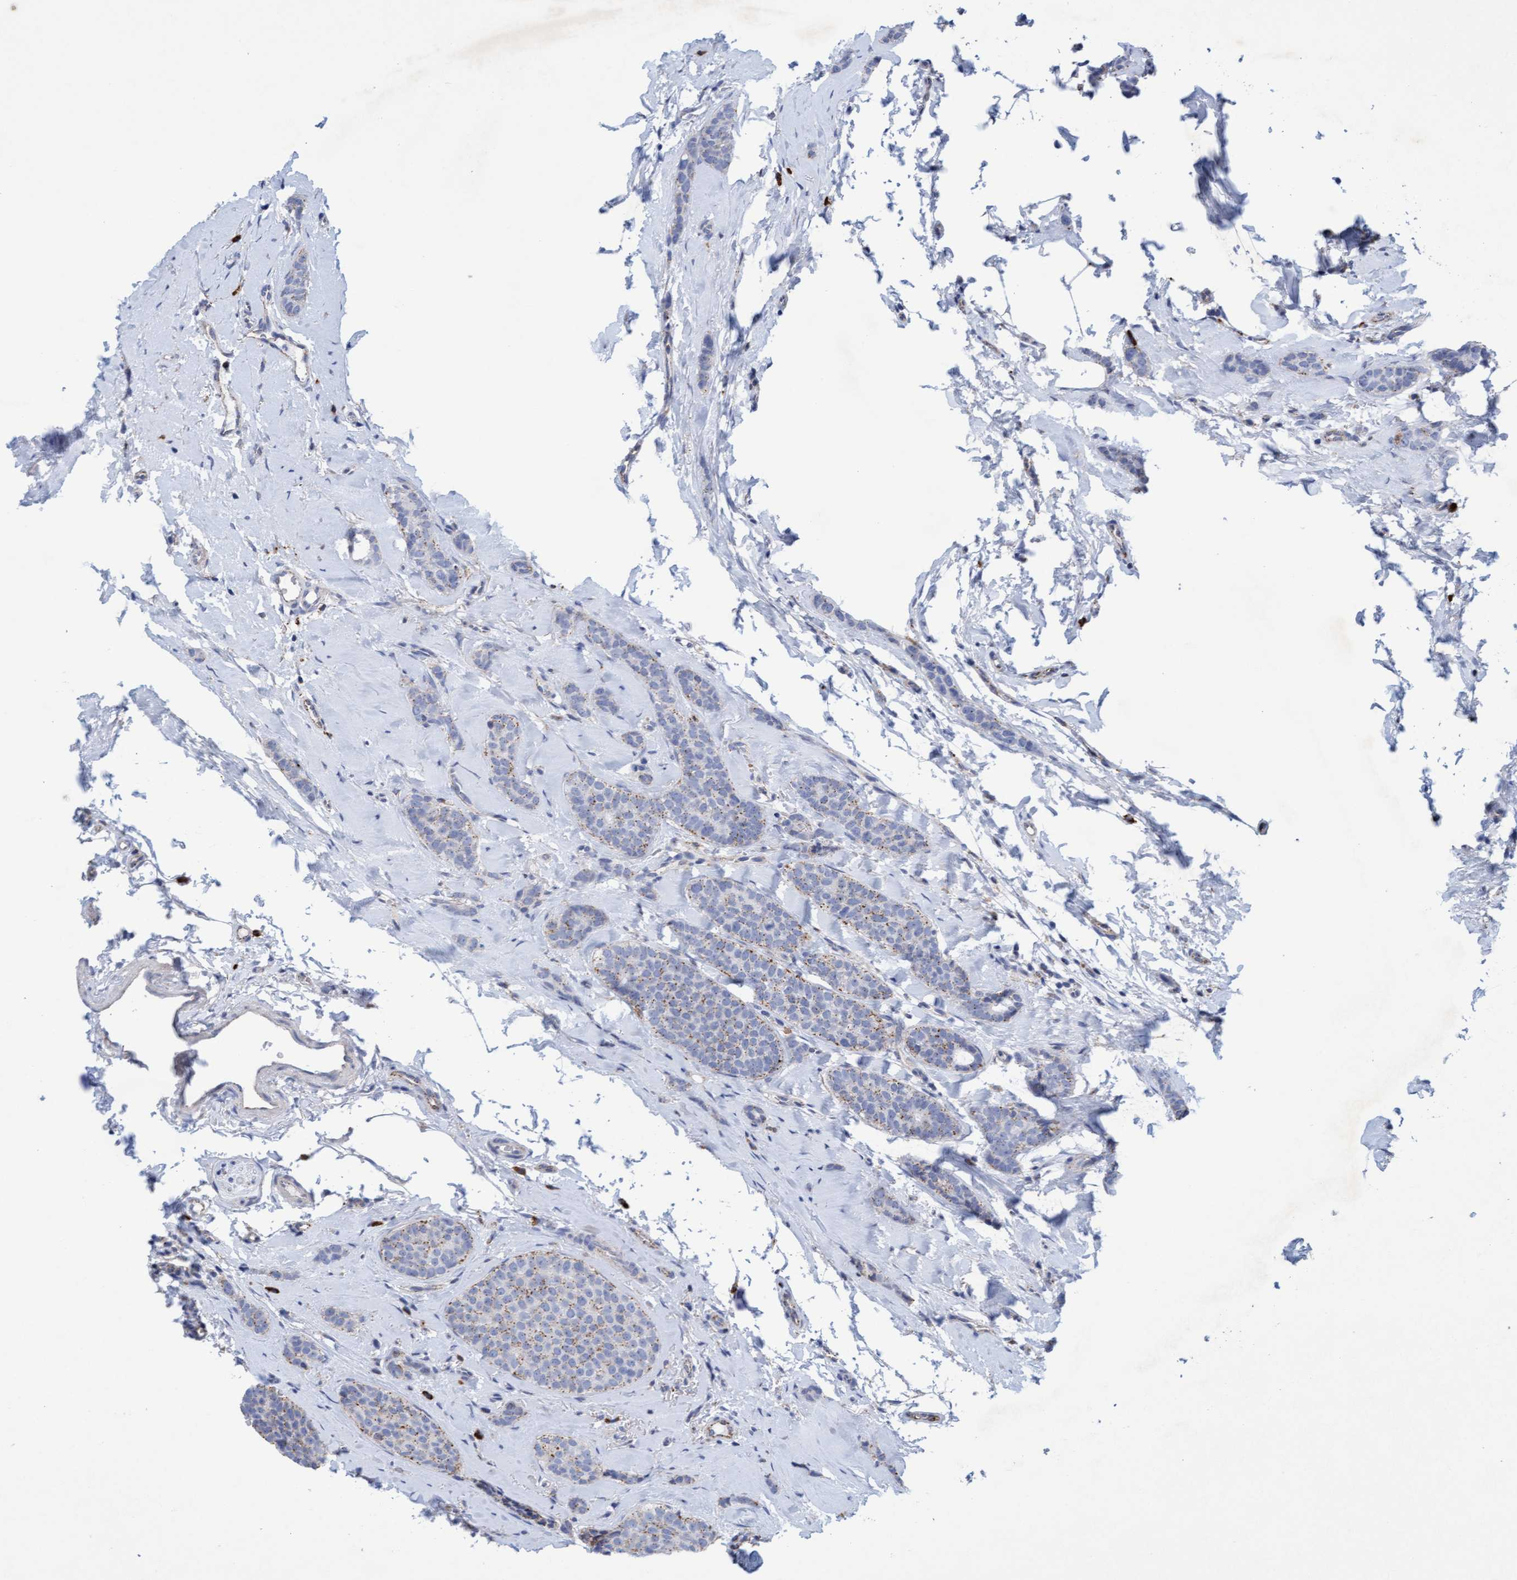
{"staining": {"intensity": "weak", "quantity": ">75%", "location": "cytoplasmic/membranous"}, "tissue": "breast cancer", "cell_type": "Tumor cells", "image_type": "cancer", "snomed": [{"axis": "morphology", "description": "Lobular carcinoma"}, {"axis": "topography", "description": "Skin"}, {"axis": "topography", "description": "Breast"}], "caption": "A histopathology image of breast cancer stained for a protein displays weak cytoplasmic/membranous brown staining in tumor cells. The protein is shown in brown color, while the nuclei are stained blue.", "gene": "SGSH", "patient": {"sex": "female", "age": 46}}